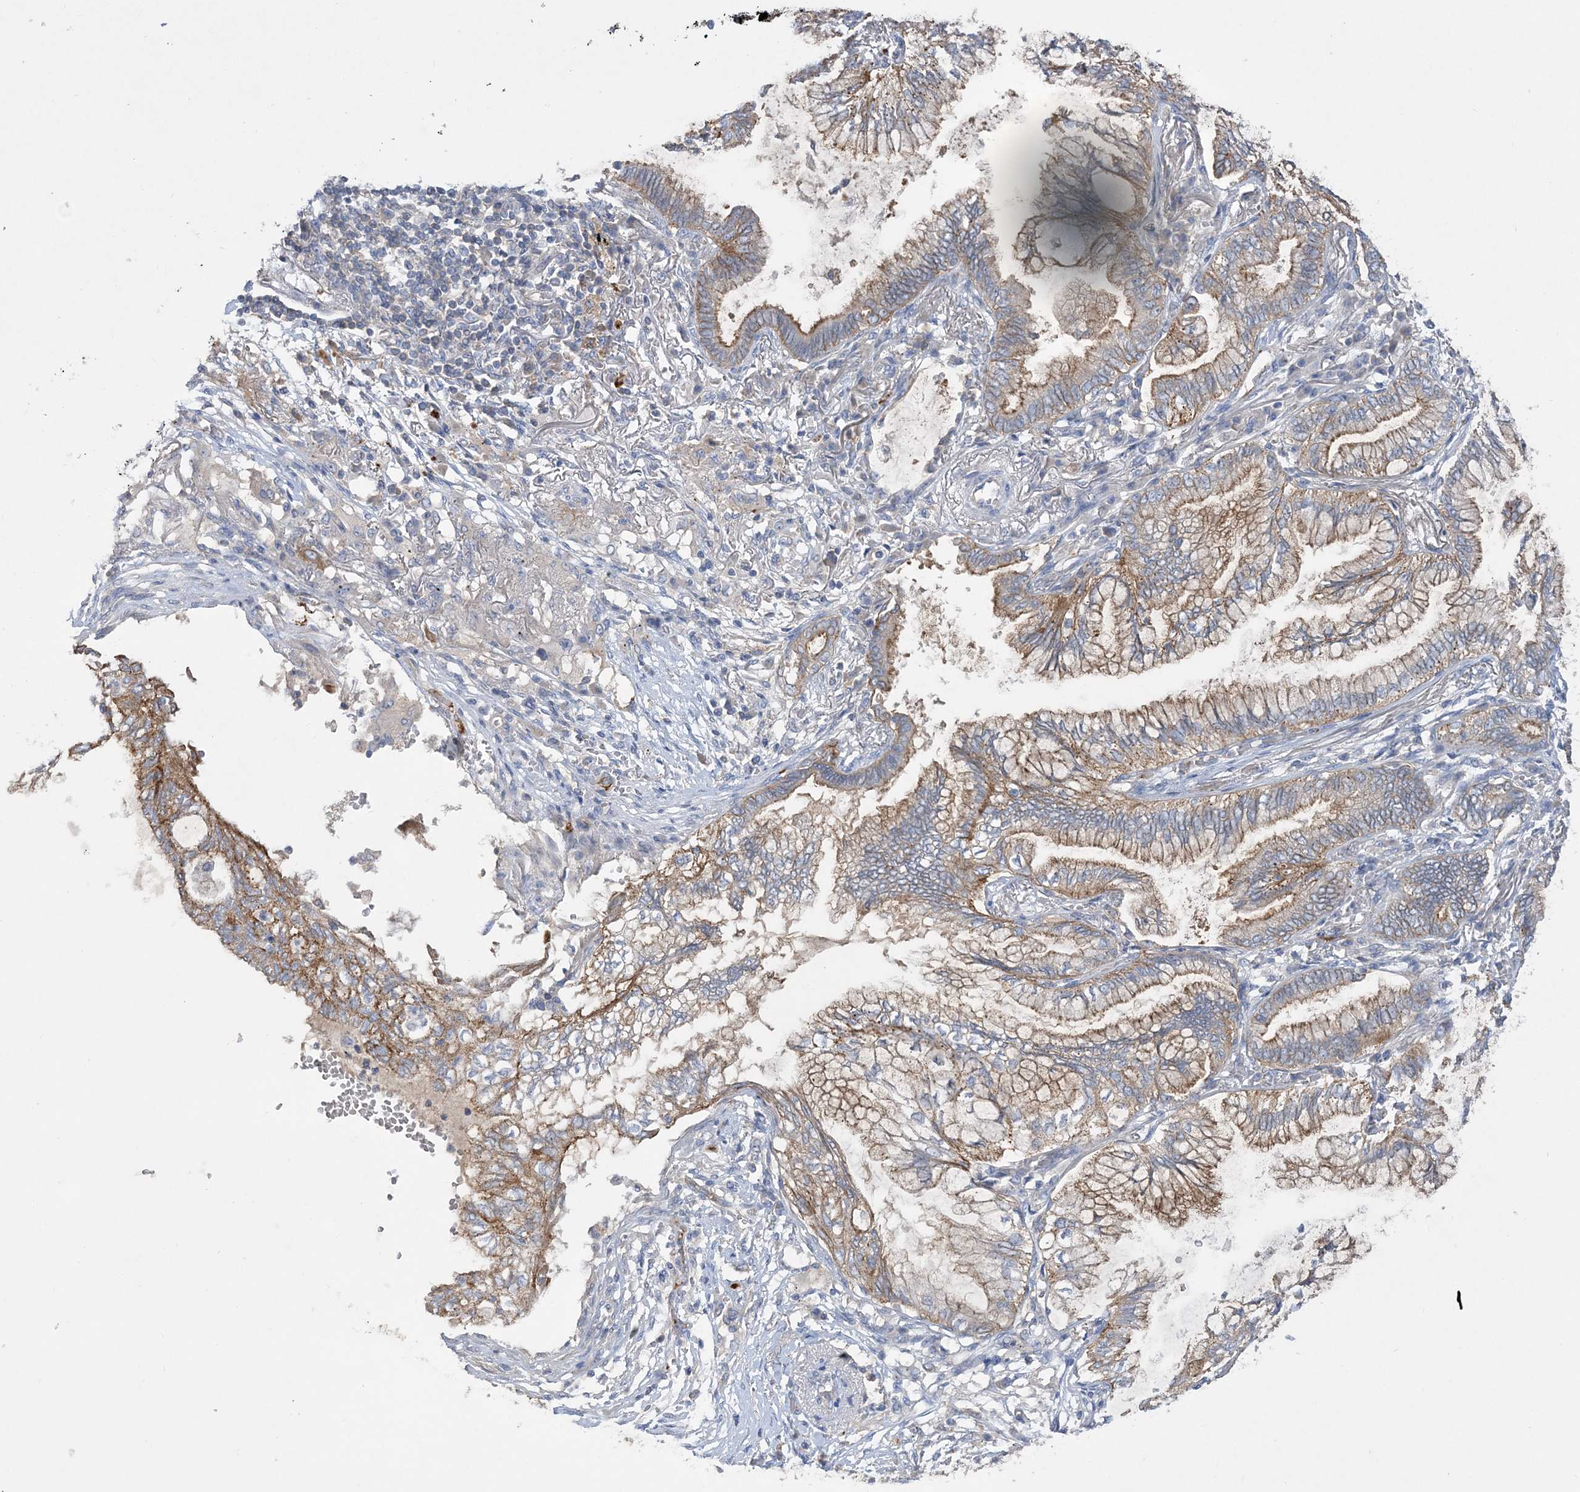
{"staining": {"intensity": "moderate", "quantity": ">75%", "location": "cytoplasmic/membranous"}, "tissue": "lung cancer", "cell_type": "Tumor cells", "image_type": "cancer", "snomed": [{"axis": "morphology", "description": "Adenocarcinoma, NOS"}, {"axis": "topography", "description": "Lung"}], "caption": "DAB immunohistochemical staining of lung adenocarcinoma demonstrates moderate cytoplasmic/membranous protein positivity in approximately >75% of tumor cells.", "gene": "ADCK2", "patient": {"sex": "female", "age": 70}}